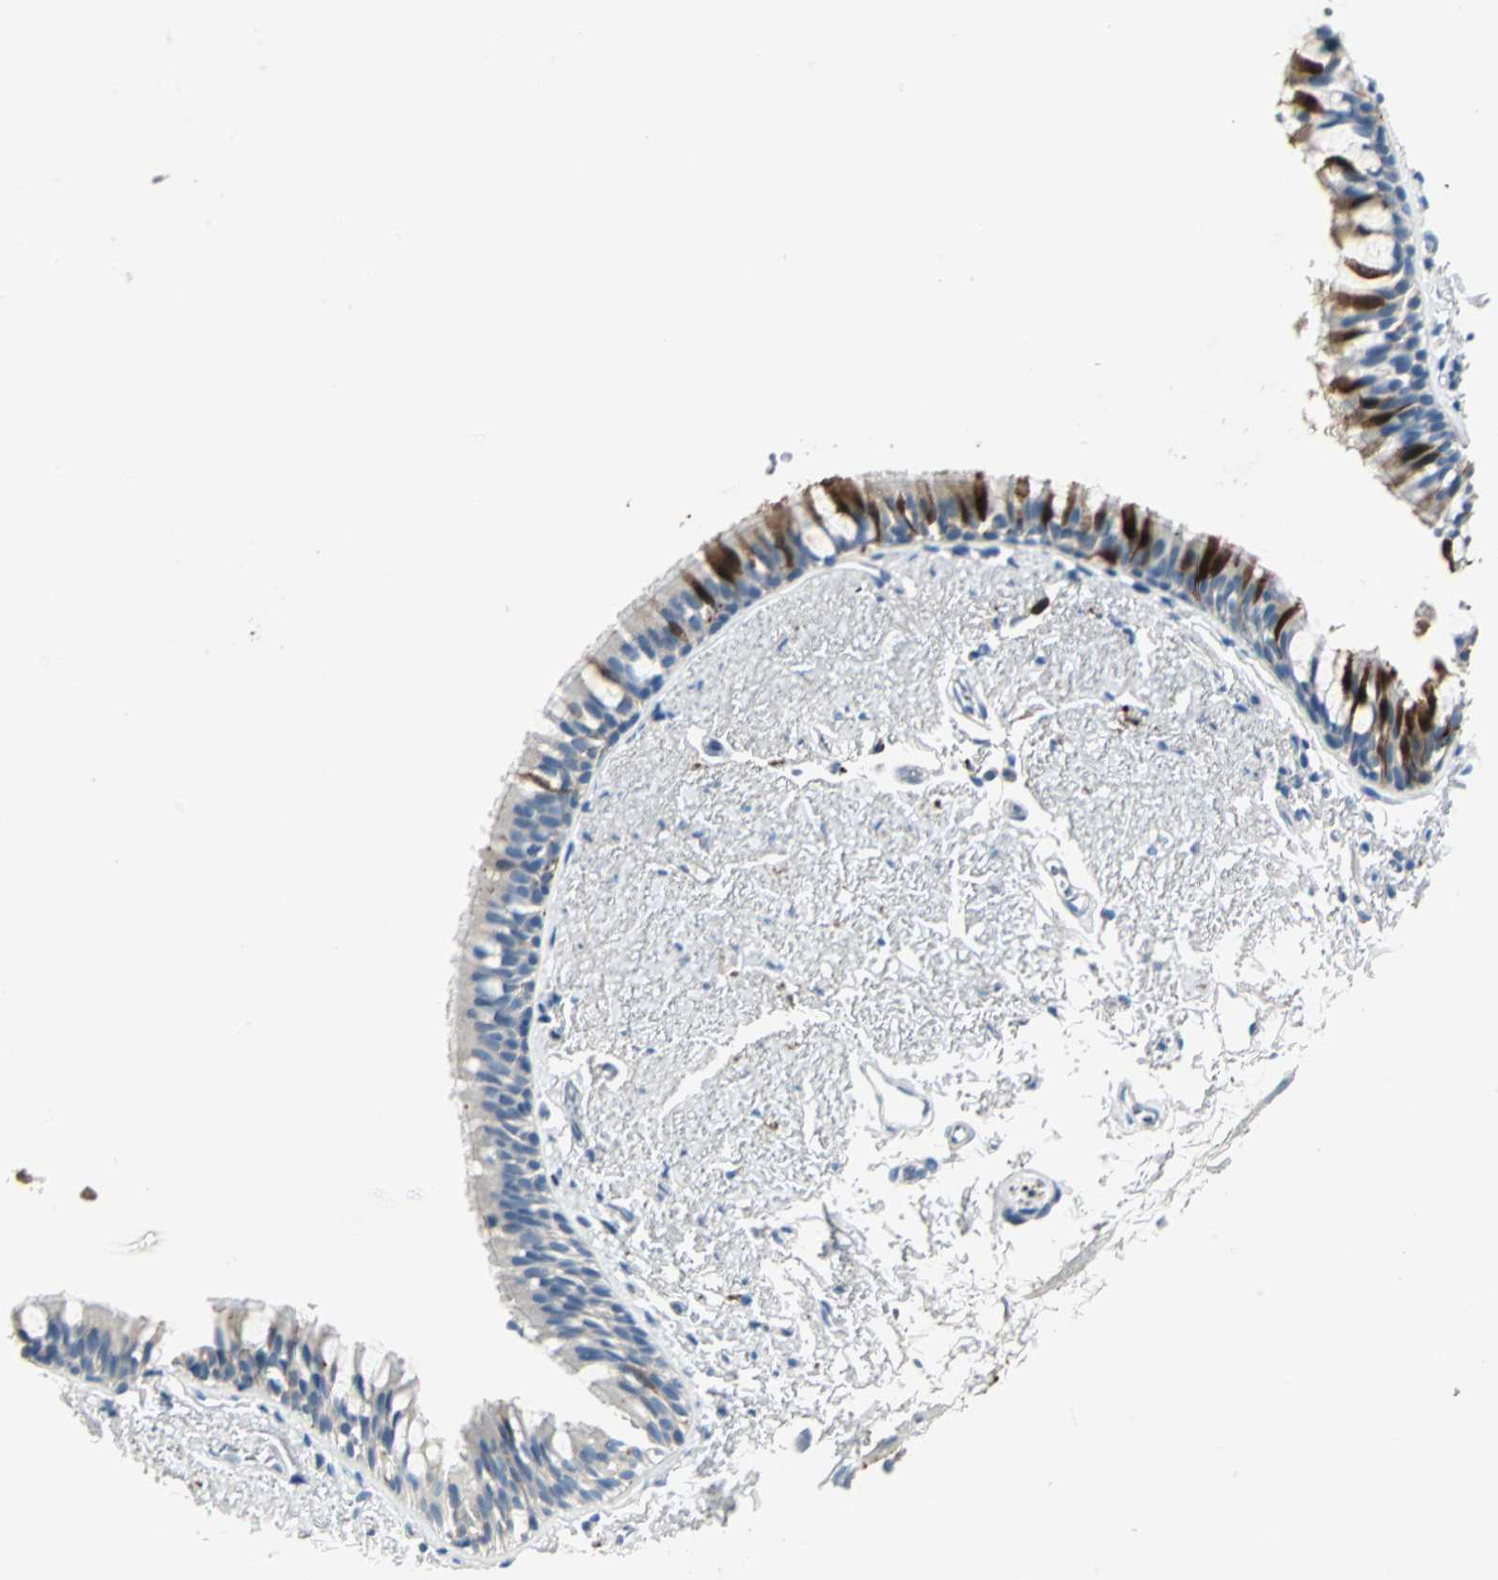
{"staining": {"intensity": "strong", "quantity": "<25%", "location": "cytoplasmic/membranous"}, "tissue": "bronchus", "cell_type": "Respiratory epithelial cells", "image_type": "normal", "snomed": [{"axis": "morphology", "description": "Normal tissue, NOS"}, {"axis": "topography", "description": "Bronchus"}], "caption": "Immunohistochemical staining of normal bronchus demonstrates strong cytoplasmic/membranous protein positivity in about <25% of respiratory epithelial cells.", "gene": "UCHL1", "patient": {"sex": "female", "age": 73}}